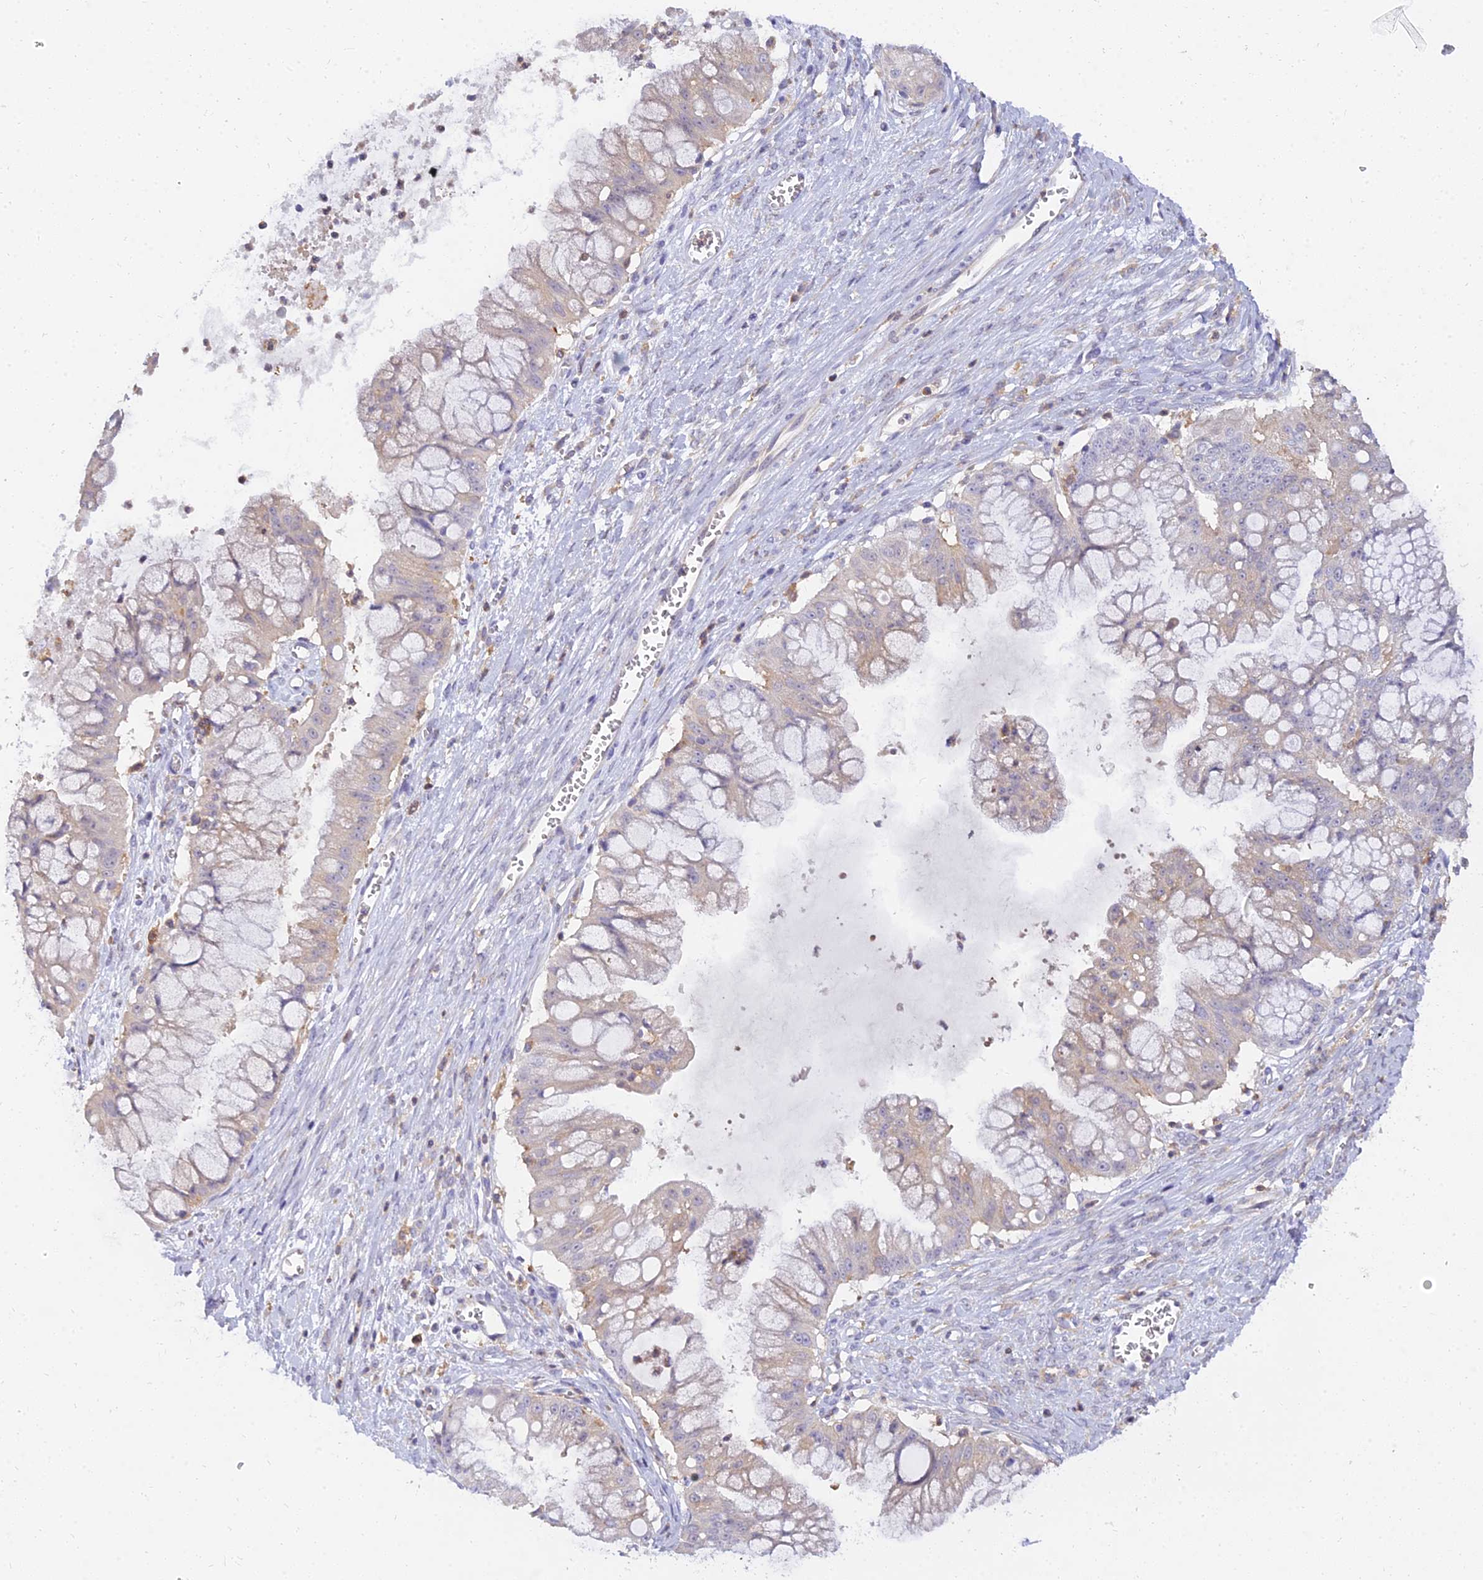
{"staining": {"intensity": "weak", "quantity": "<25%", "location": "cytoplasmic/membranous"}, "tissue": "ovarian cancer", "cell_type": "Tumor cells", "image_type": "cancer", "snomed": [{"axis": "morphology", "description": "Cystadenocarcinoma, mucinous, NOS"}, {"axis": "topography", "description": "Ovary"}], "caption": "This is an IHC histopathology image of mucinous cystadenocarcinoma (ovarian). There is no positivity in tumor cells.", "gene": "ARL8B", "patient": {"sex": "female", "age": 70}}